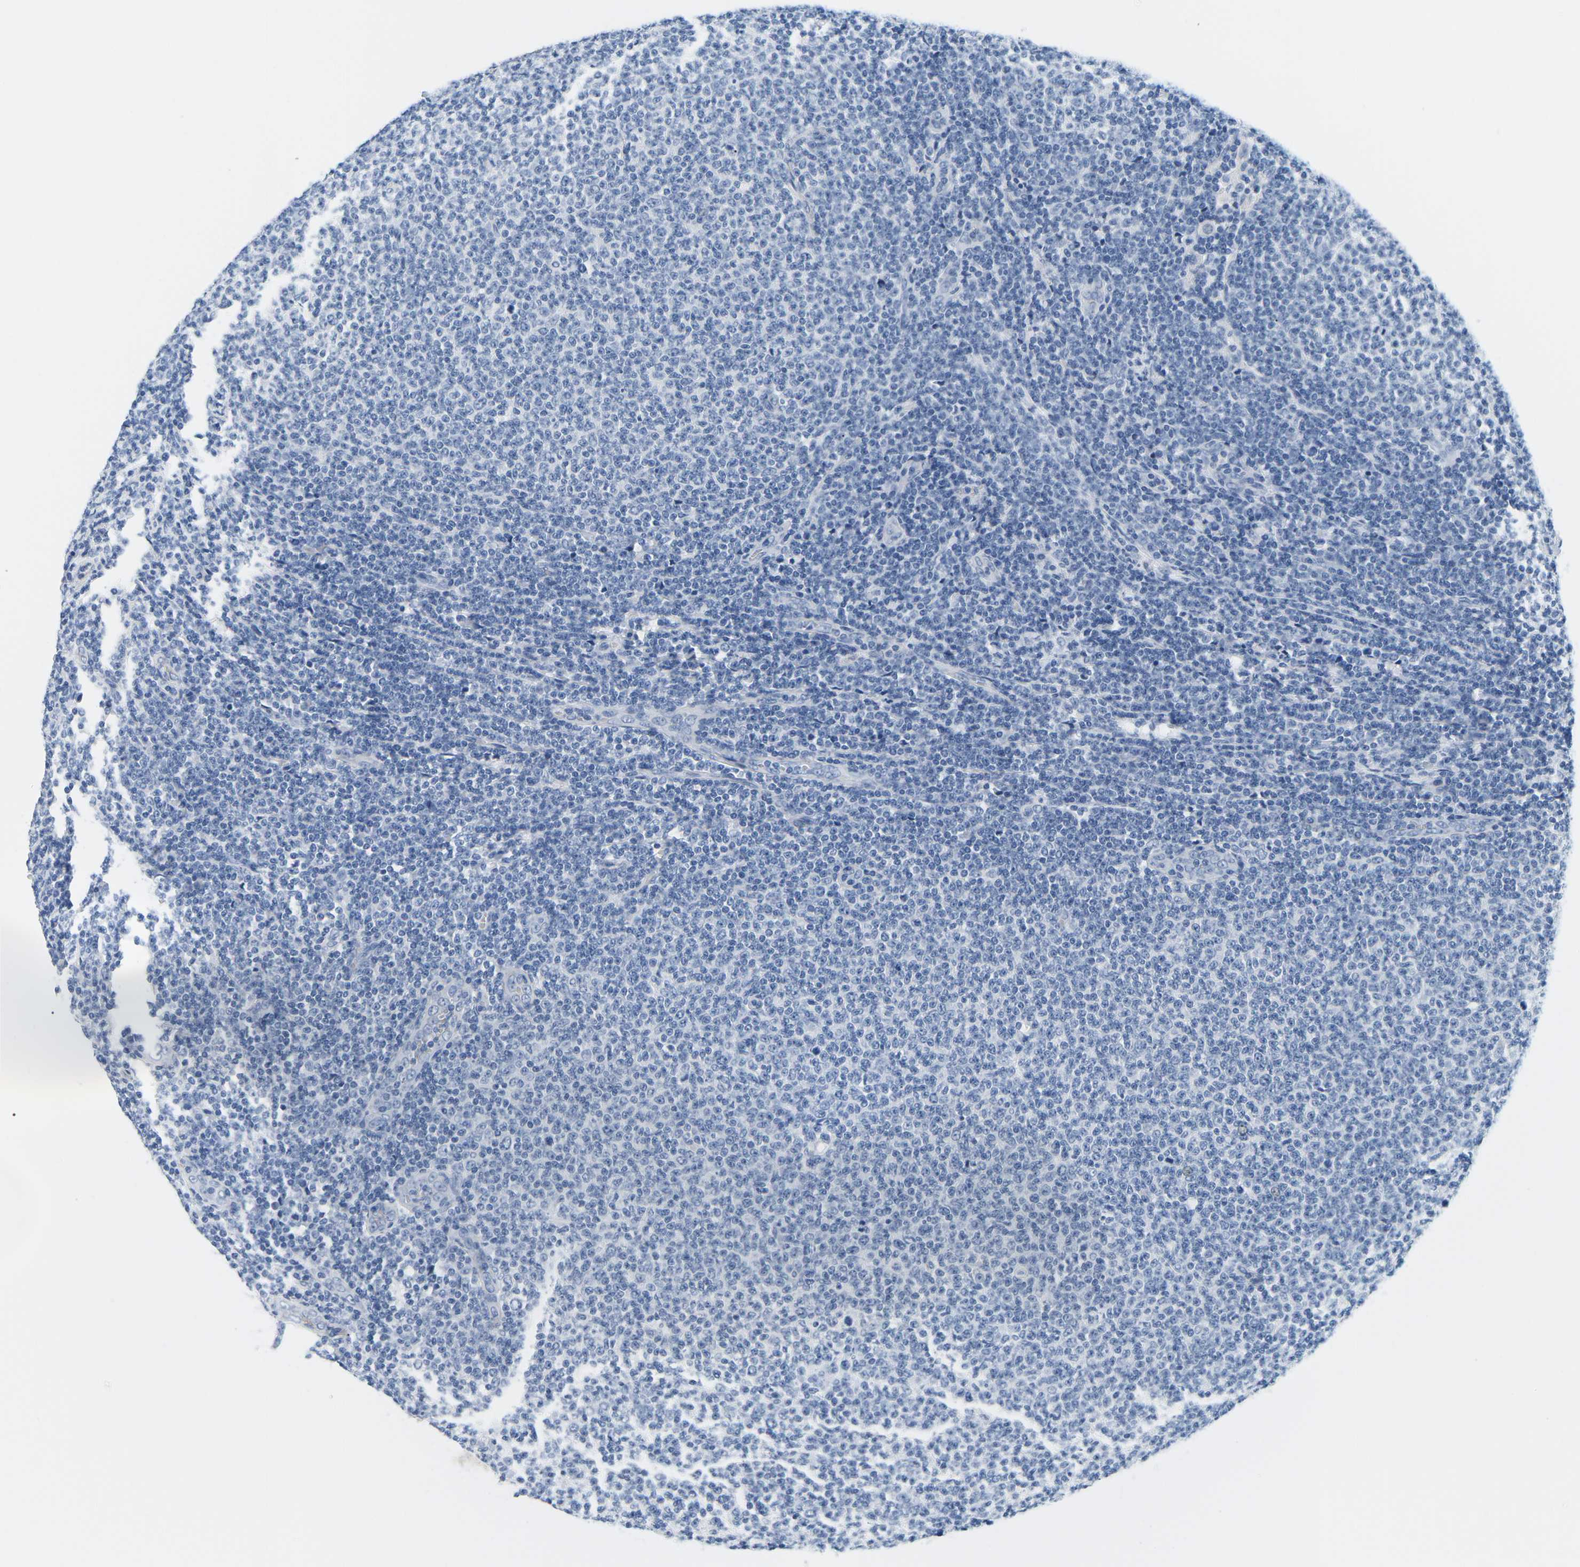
{"staining": {"intensity": "negative", "quantity": "none", "location": "none"}, "tissue": "lymphoma", "cell_type": "Tumor cells", "image_type": "cancer", "snomed": [{"axis": "morphology", "description": "Malignant lymphoma, non-Hodgkin's type, Low grade"}, {"axis": "topography", "description": "Lymph node"}], "caption": "The micrograph demonstrates no significant staining in tumor cells of malignant lymphoma, non-Hodgkin's type (low-grade).", "gene": "APOB", "patient": {"sex": "male", "age": 66}}